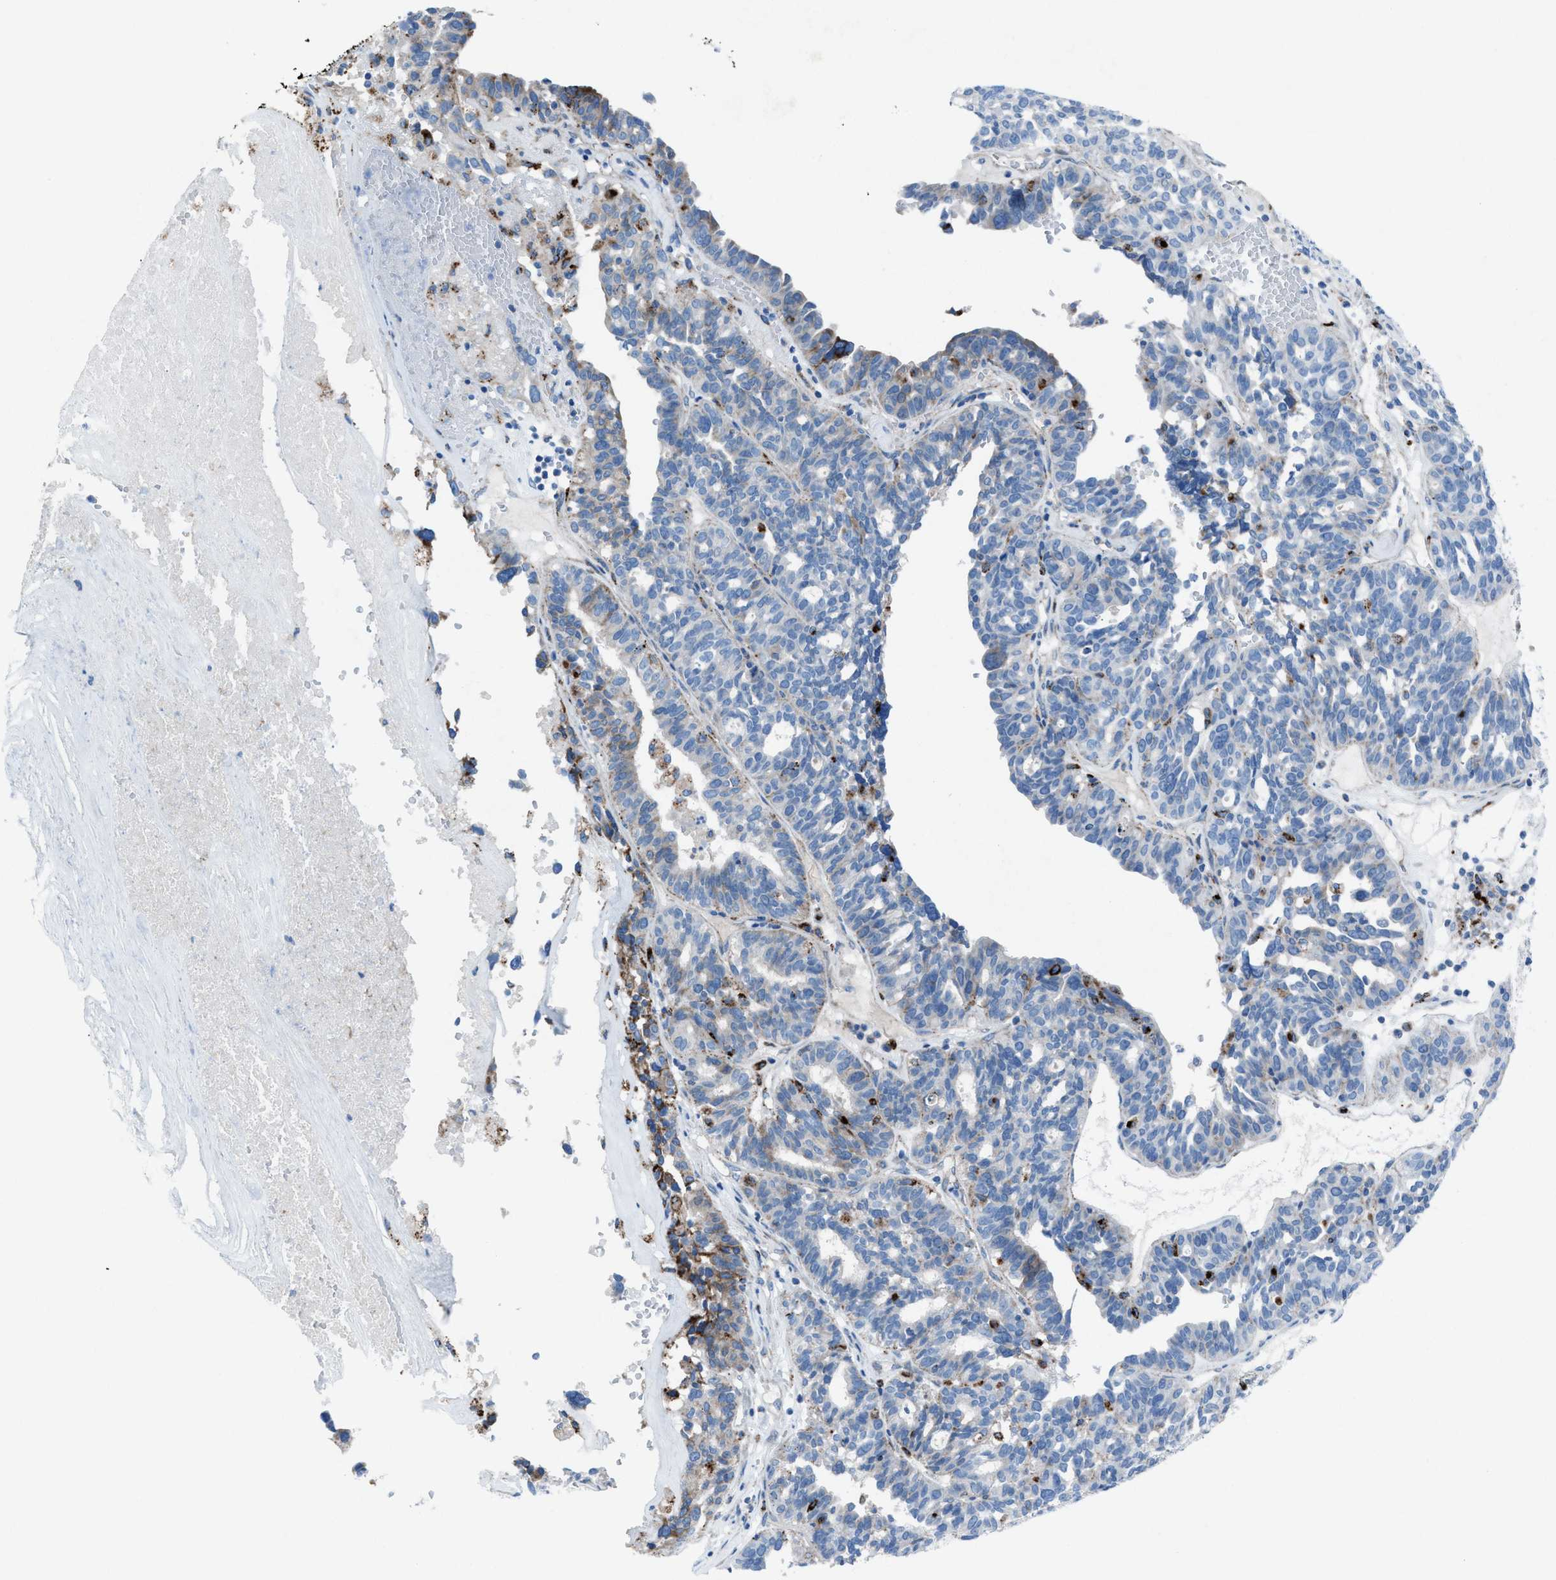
{"staining": {"intensity": "weak", "quantity": "<25%", "location": "cytoplasmic/membranous"}, "tissue": "ovarian cancer", "cell_type": "Tumor cells", "image_type": "cancer", "snomed": [{"axis": "morphology", "description": "Cystadenocarcinoma, serous, NOS"}, {"axis": "topography", "description": "Ovary"}], "caption": "Ovarian cancer (serous cystadenocarcinoma) was stained to show a protein in brown. There is no significant expression in tumor cells.", "gene": "CD1B", "patient": {"sex": "female", "age": 59}}